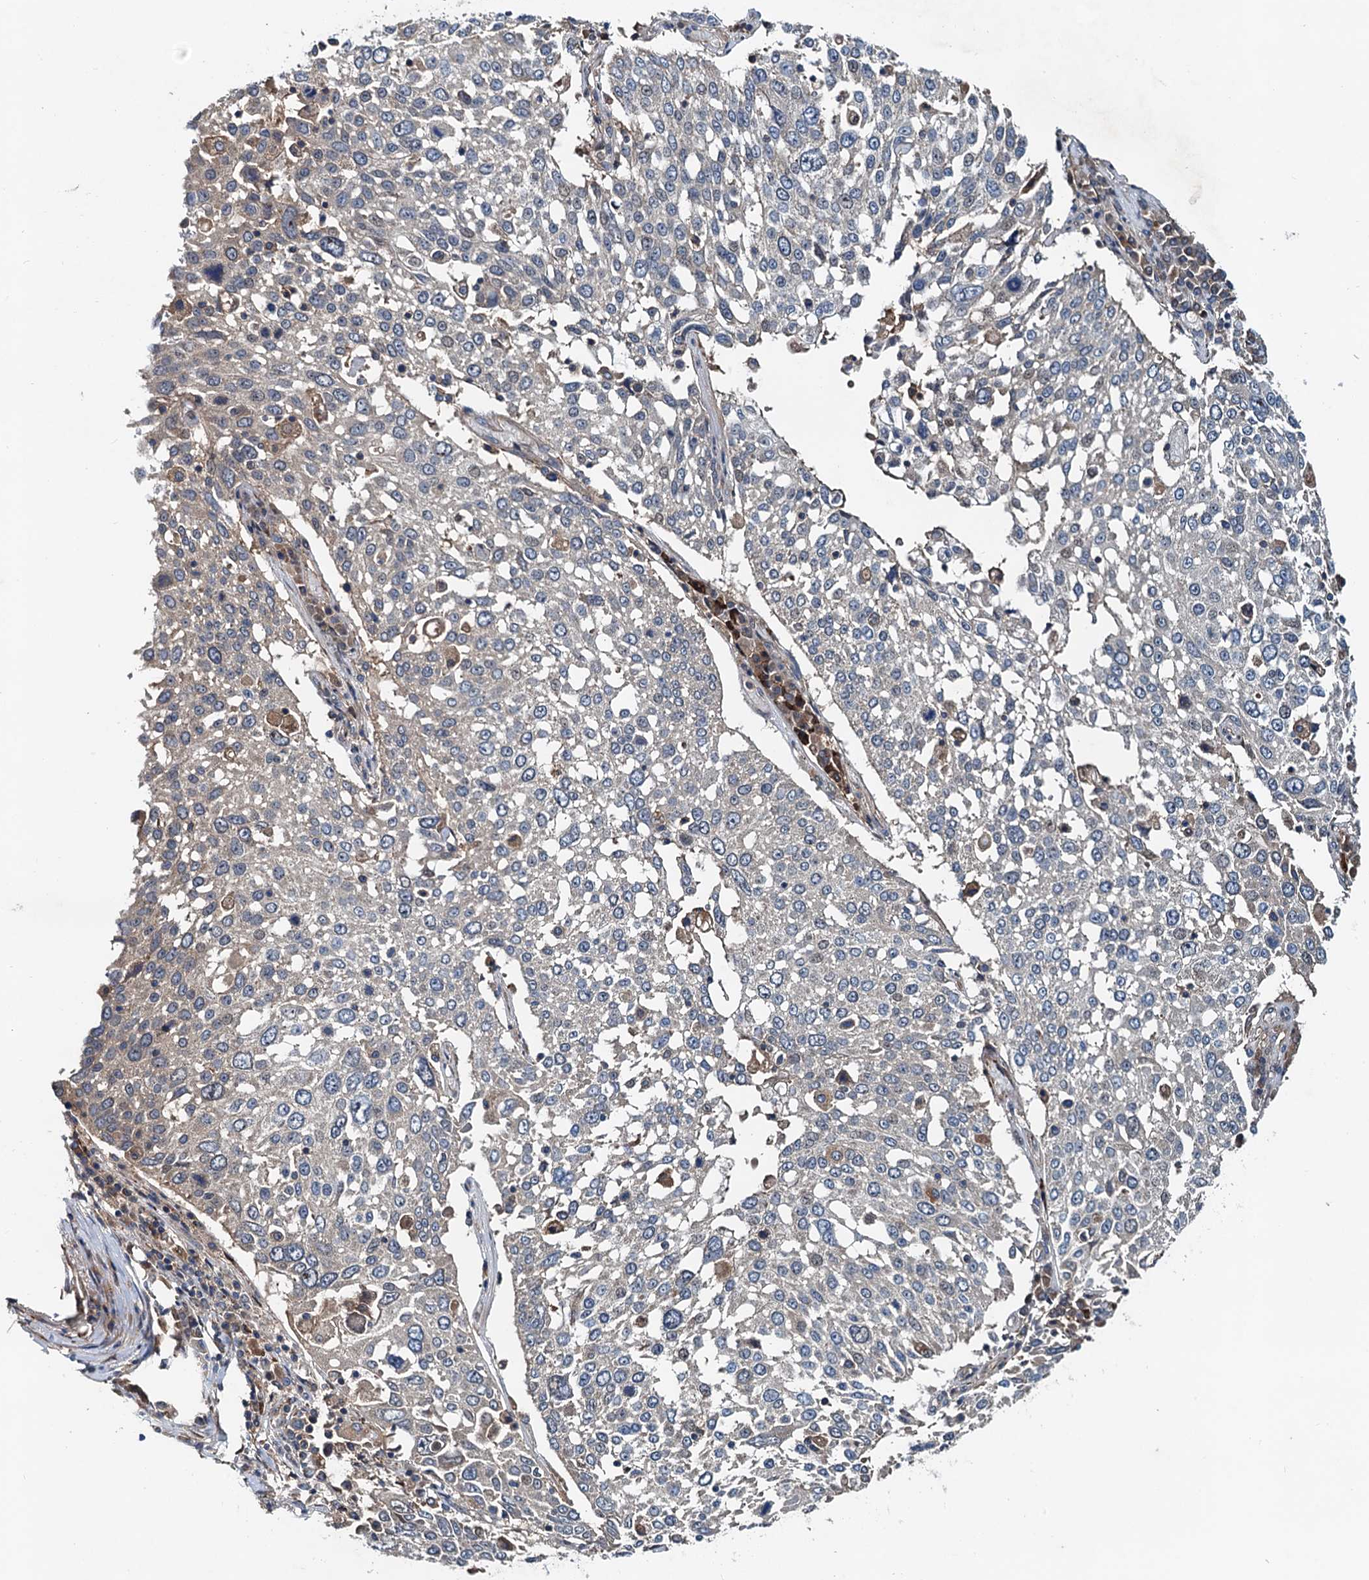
{"staining": {"intensity": "negative", "quantity": "none", "location": "none"}, "tissue": "lung cancer", "cell_type": "Tumor cells", "image_type": "cancer", "snomed": [{"axis": "morphology", "description": "Squamous cell carcinoma, NOS"}, {"axis": "topography", "description": "Lung"}], "caption": "Immunohistochemical staining of human lung squamous cell carcinoma demonstrates no significant staining in tumor cells.", "gene": "EFL1", "patient": {"sex": "male", "age": 65}}